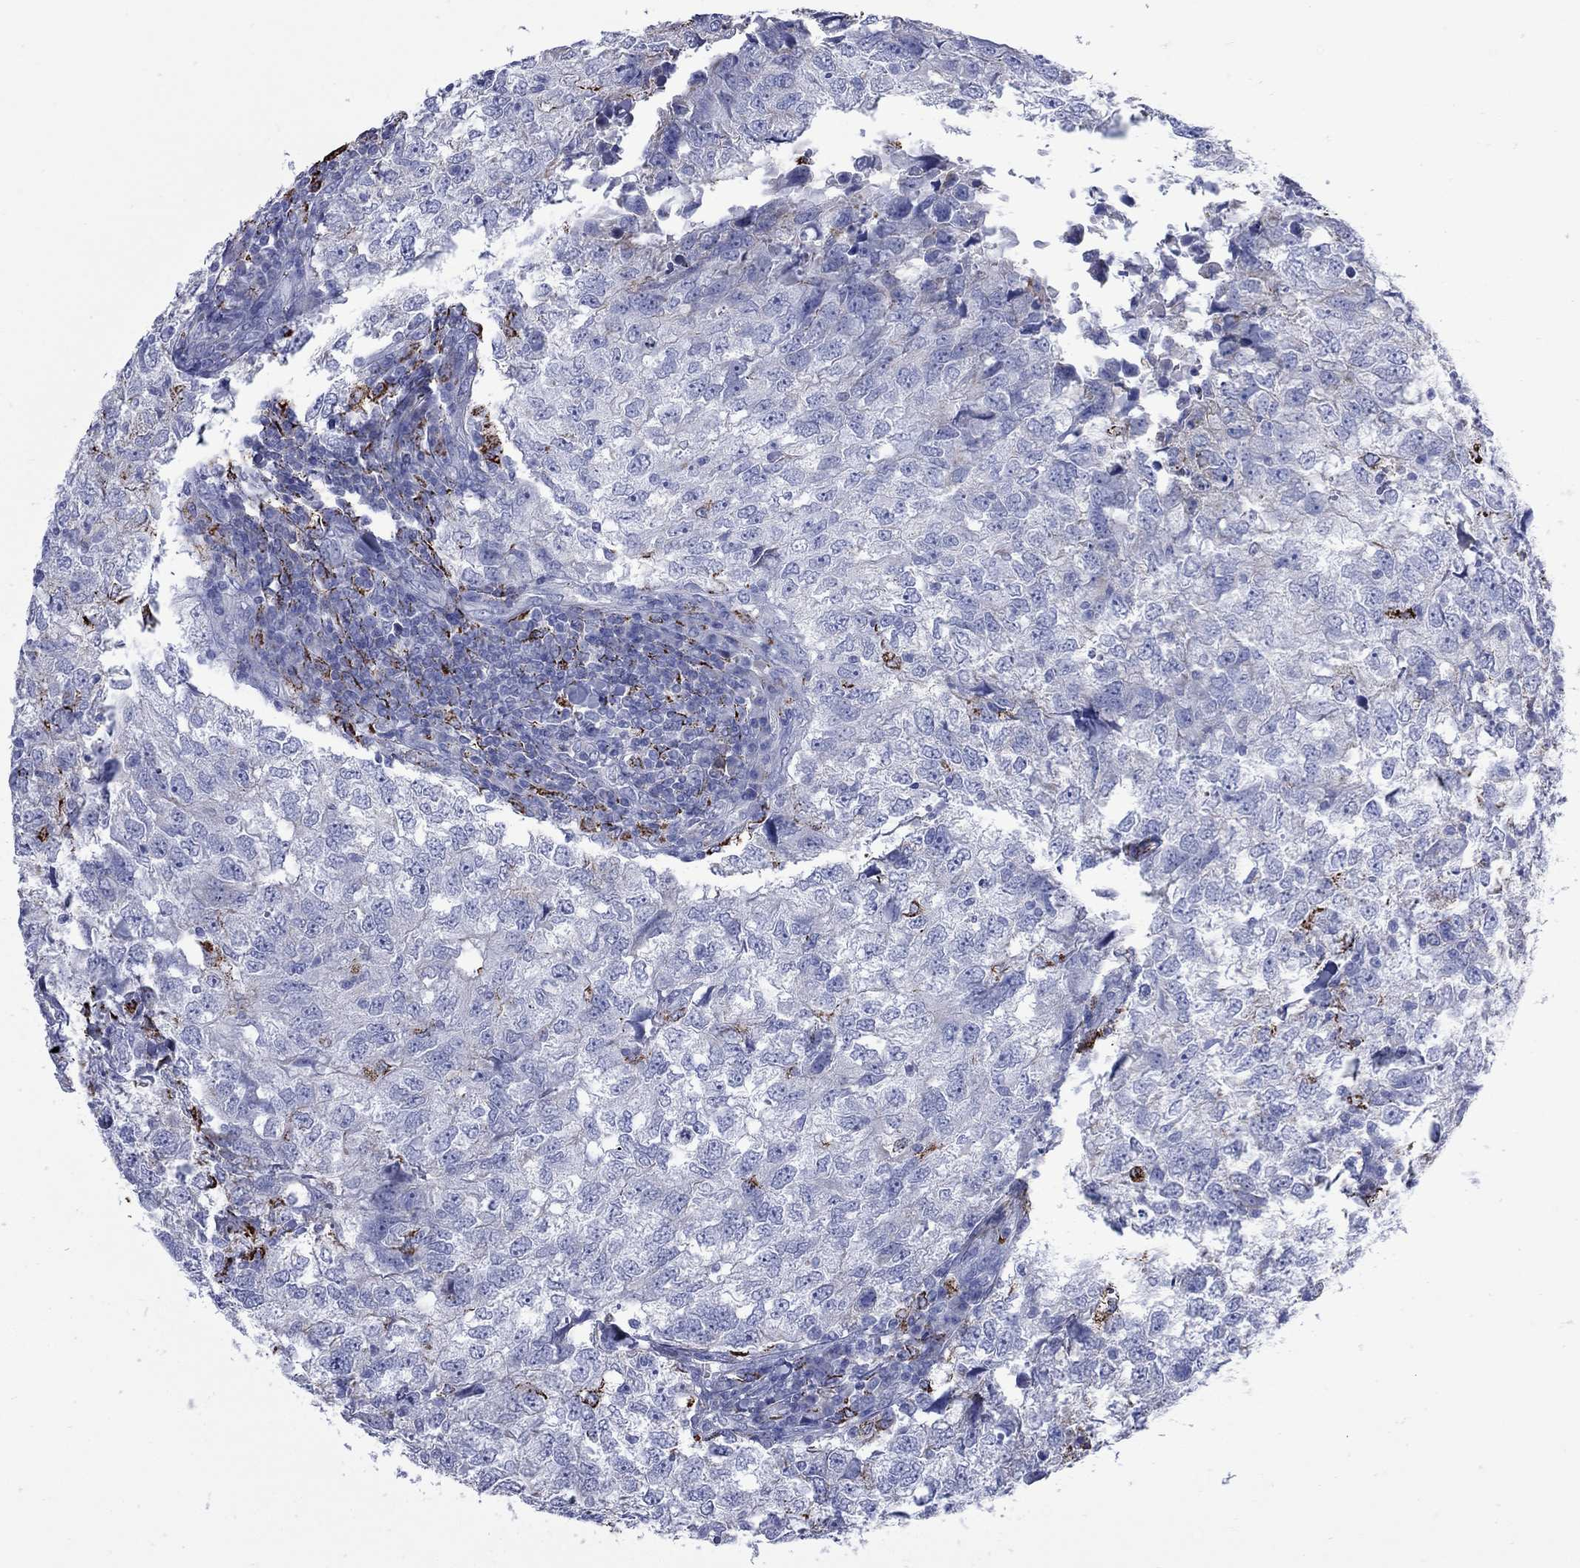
{"staining": {"intensity": "negative", "quantity": "none", "location": "none"}, "tissue": "breast cancer", "cell_type": "Tumor cells", "image_type": "cancer", "snomed": [{"axis": "morphology", "description": "Duct carcinoma"}, {"axis": "topography", "description": "Breast"}], "caption": "Immunohistochemistry (IHC) of breast intraductal carcinoma exhibits no positivity in tumor cells.", "gene": "SESTD1", "patient": {"sex": "female", "age": 30}}